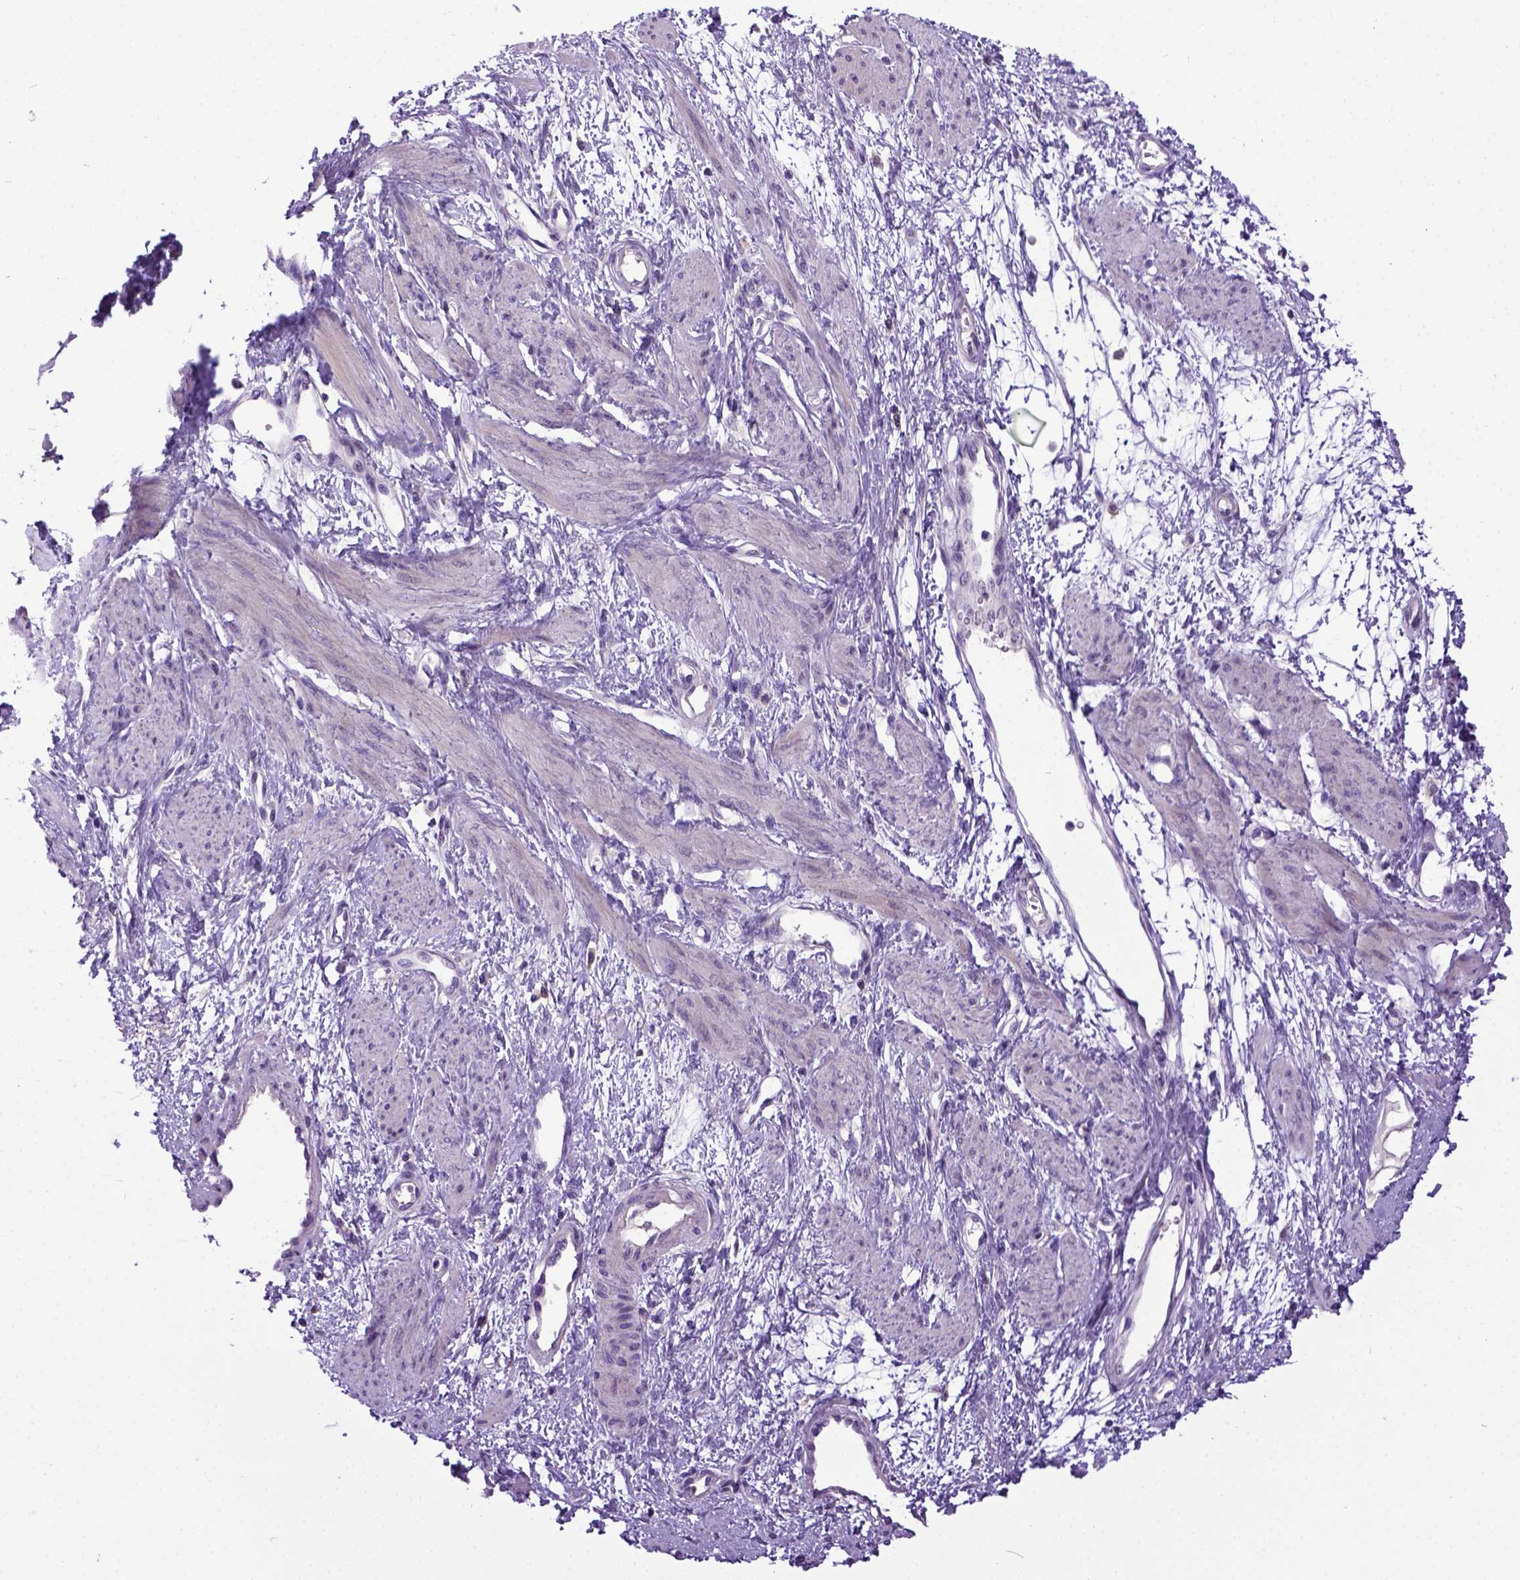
{"staining": {"intensity": "negative", "quantity": "none", "location": "none"}, "tissue": "smooth muscle", "cell_type": "Smooth muscle cells", "image_type": "normal", "snomed": [{"axis": "morphology", "description": "Normal tissue, NOS"}, {"axis": "topography", "description": "Smooth muscle"}, {"axis": "topography", "description": "Uterus"}], "caption": "IHC of benign smooth muscle reveals no expression in smooth muscle cells. (DAB (3,3'-diaminobenzidine) immunohistochemistry (IHC), high magnification).", "gene": "NEK5", "patient": {"sex": "female", "age": 39}}